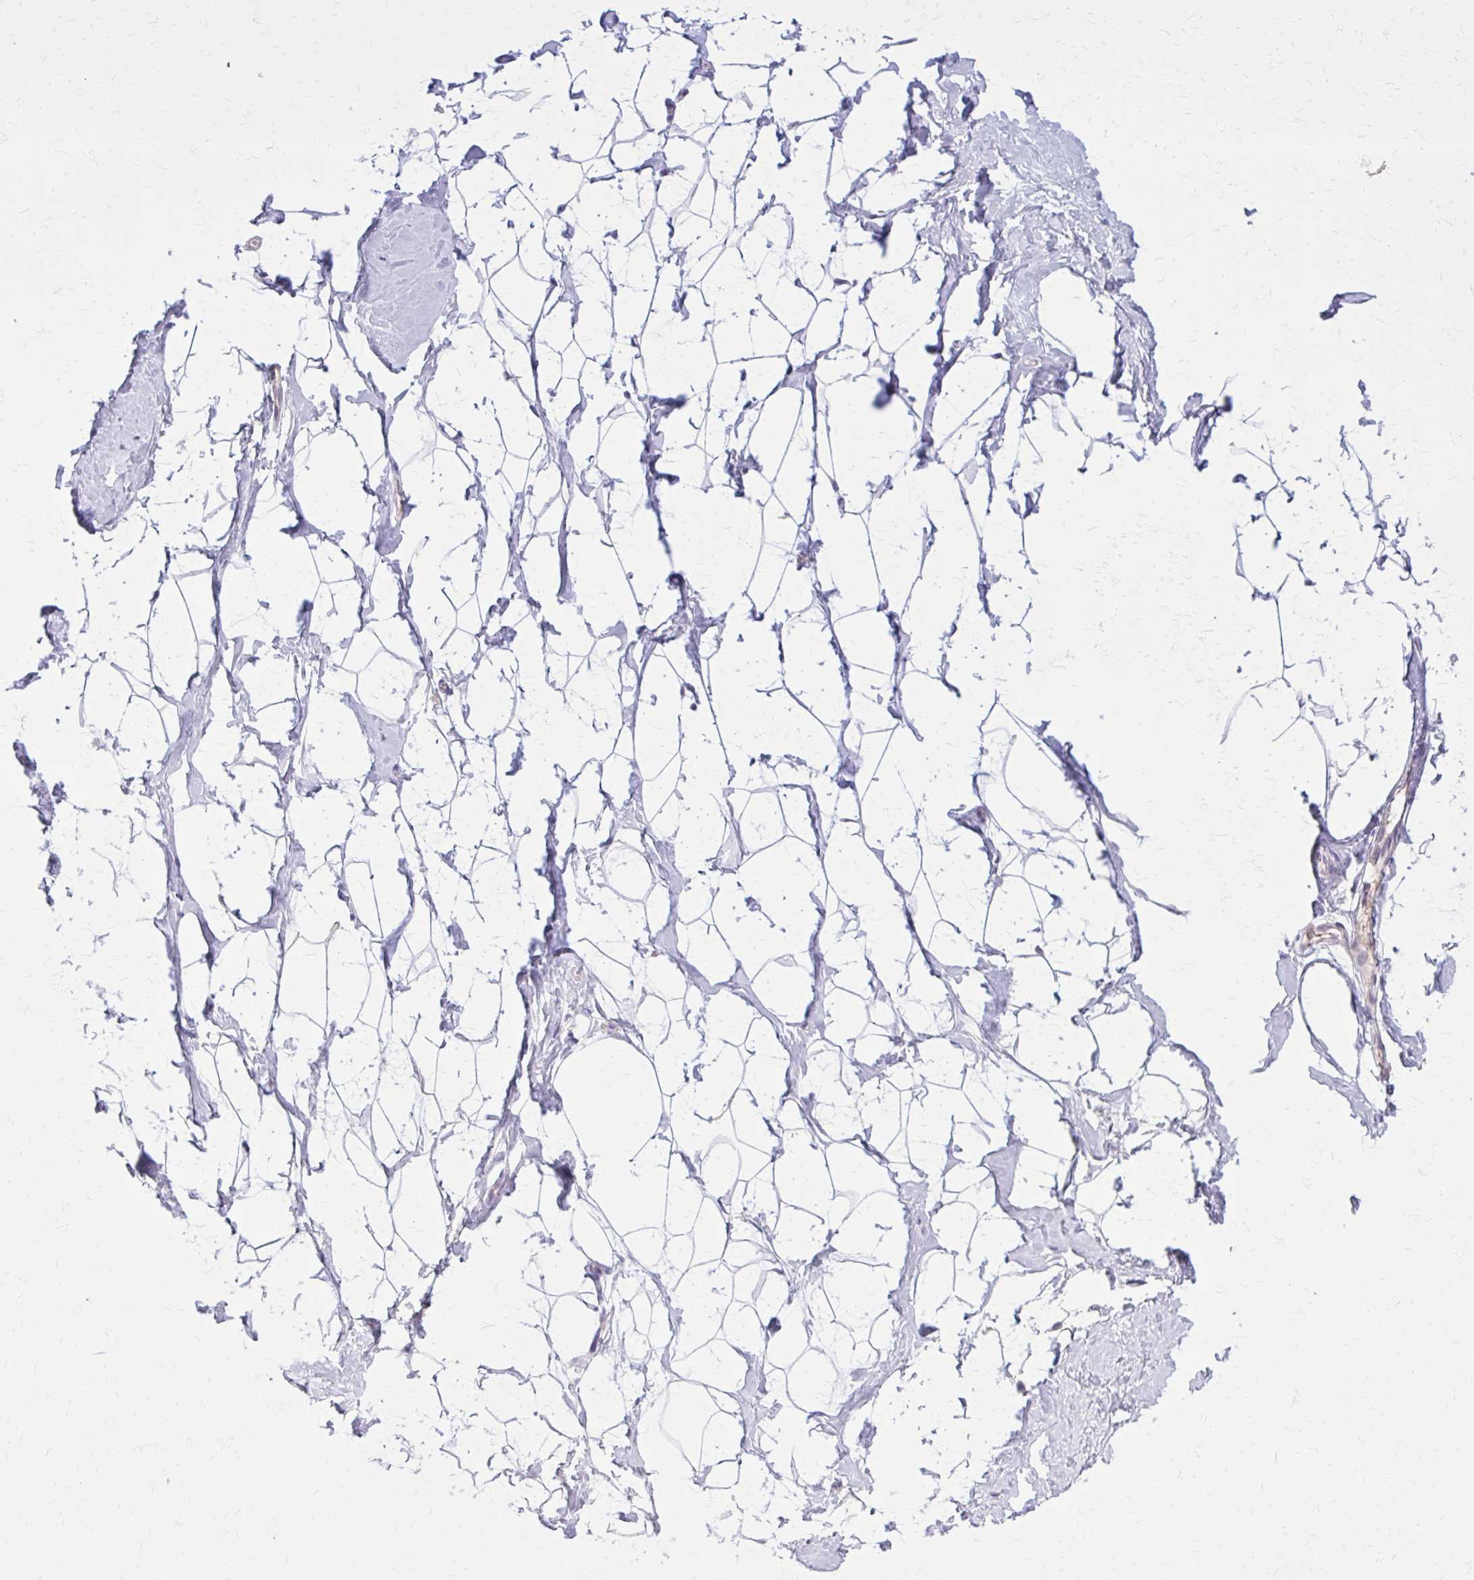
{"staining": {"intensity": "negative", "quantity": "none", "location": "none"}, "tissue": "breast", "cell_type": "Adipocytes", "image_type": "normal", "snomed": [{"axis": "morphology", "description": "Normal tissue, NOS"}, {"axis": "topography", "description": "Breast"}], "caption": "This micrograph is of unremarkable breast stained with IHC to label a protein in brown with the nuclei are counter-stained blue. There is no expression in adipocytes.", "gene": "OR4A47", "patient": {"sex": "female", "age": 32}}